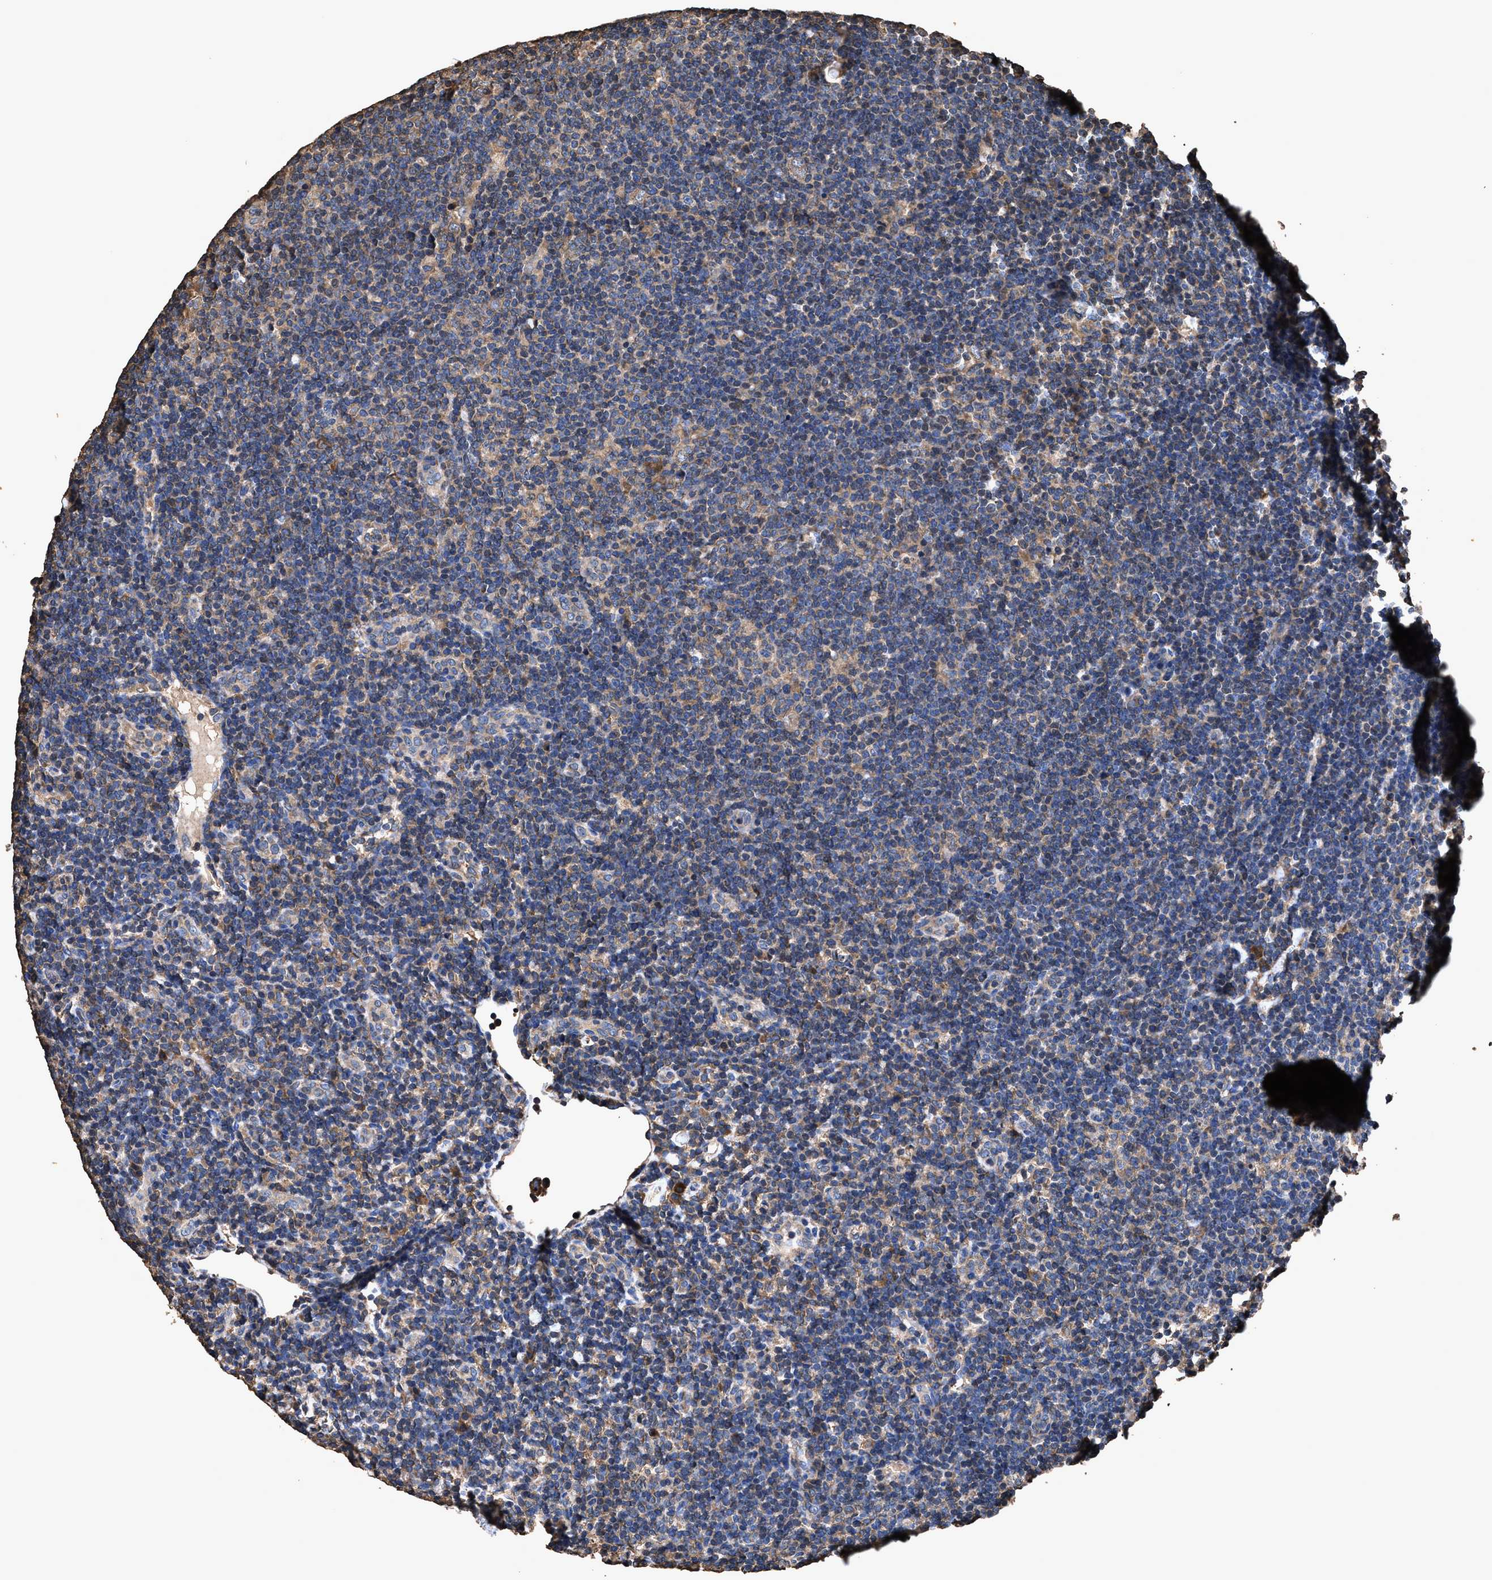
{"staining": {"intensity": "weak", "quantity": ">75%", "location": "cytoplasmic/membranous"}, "tissue": "lymphoma", "cell_type": "Tumor cells", "image_type": "cancer", "snomed": [{"axis": "morphology", "description": "Hodgkin's disease, NOS"}, {"axis": "topography", "description": "Lymph node"}], "caption": "The image displays immunohistochemical staining of Hodgkin's disease. There is weak cytoplasmic/membranous staining is present in about >75% of tumor cells.", "gene": "ZMYND19", "patient": {"sex": "female", "age": 57}}